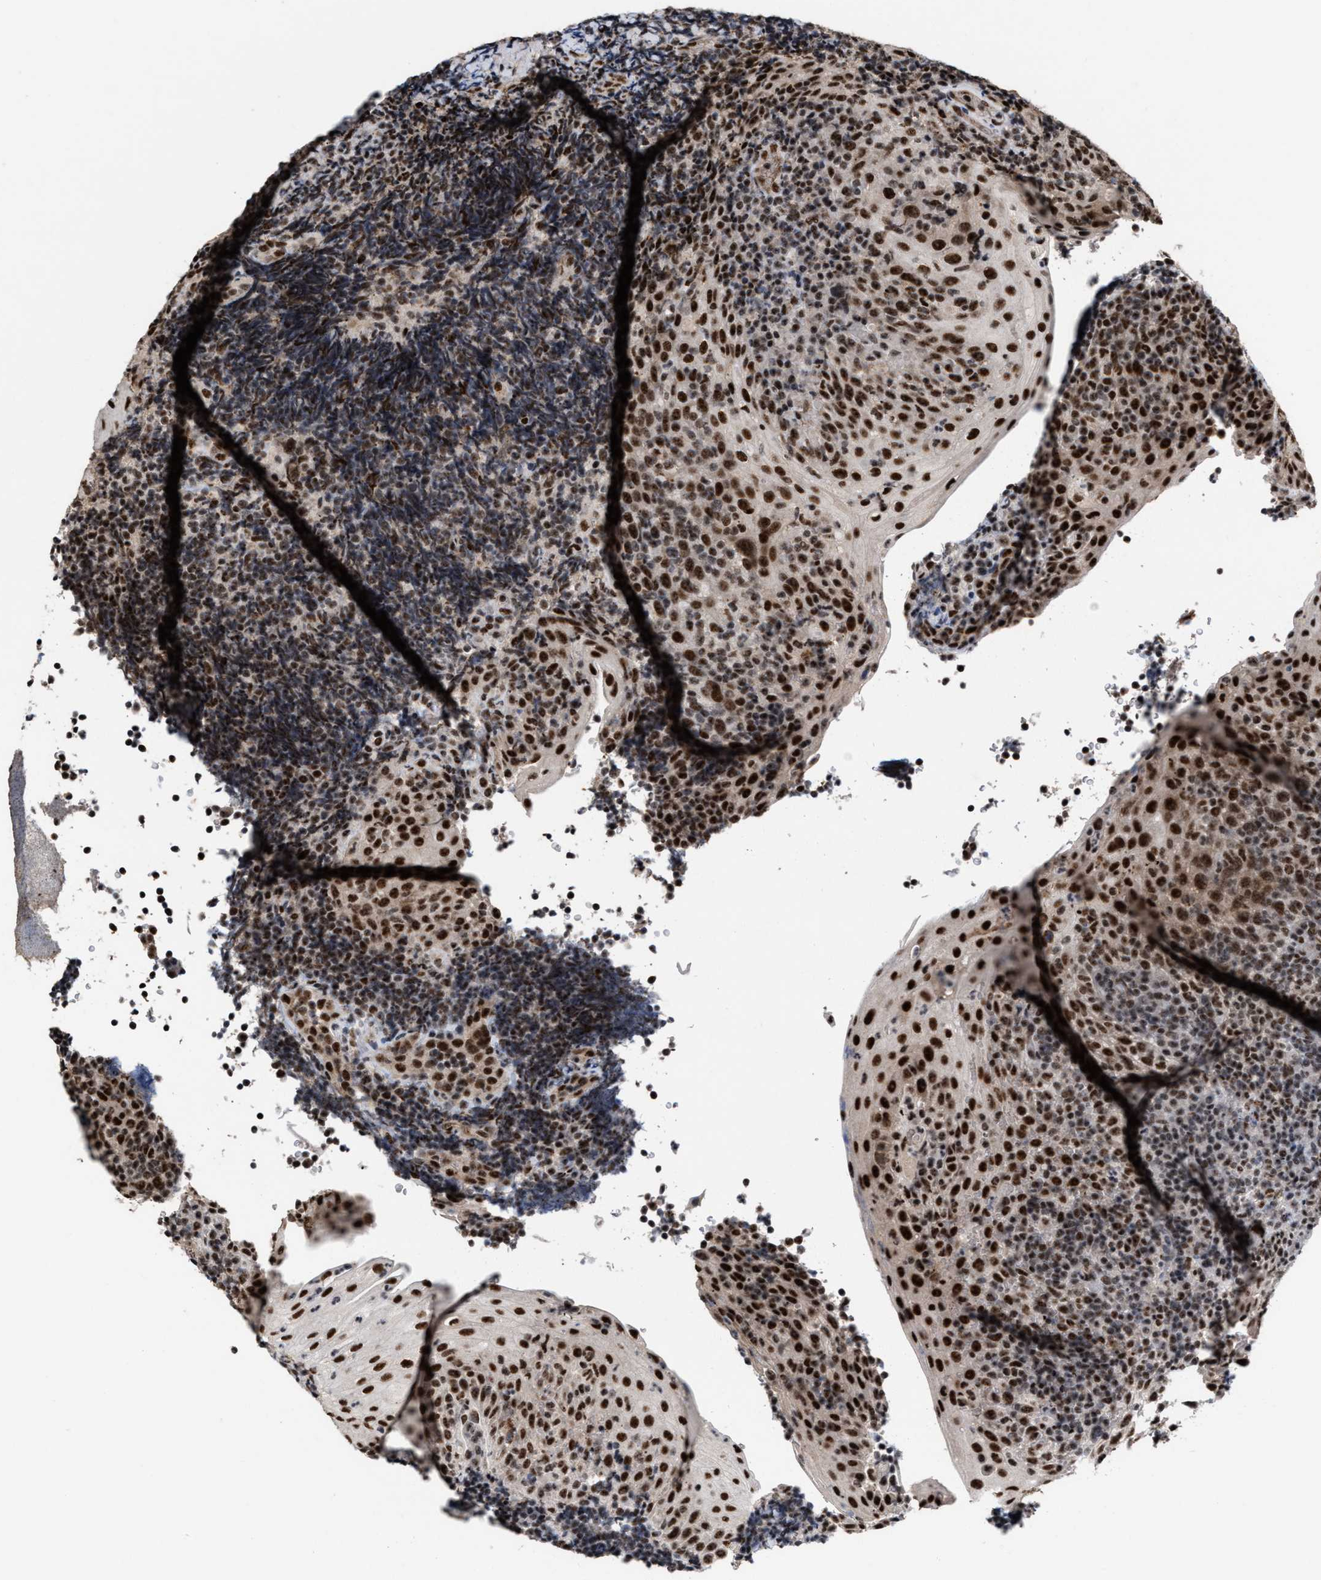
{"staining": {"intensity": "moderate", "quantity": ">75%", "location": "nuclear"}, "tissue": "tonsil", "cell_type": "Germinal center cells", "image_type": "normal", "snomed": [{"axis": "morphology", "description": "Normal tissue, NOS"}, {"axis": "topography", "description": "Tonsil"}], "caption": "Benign tonsil was stained to show a protein in brown. There is medium levels of moderate nuclear positivity in about >75% of germinal center cells. (IHC, brightfield microscopy, high magnification).", "gene": "EIF4A3", "patient": {"sex": "male", "age": 37}}